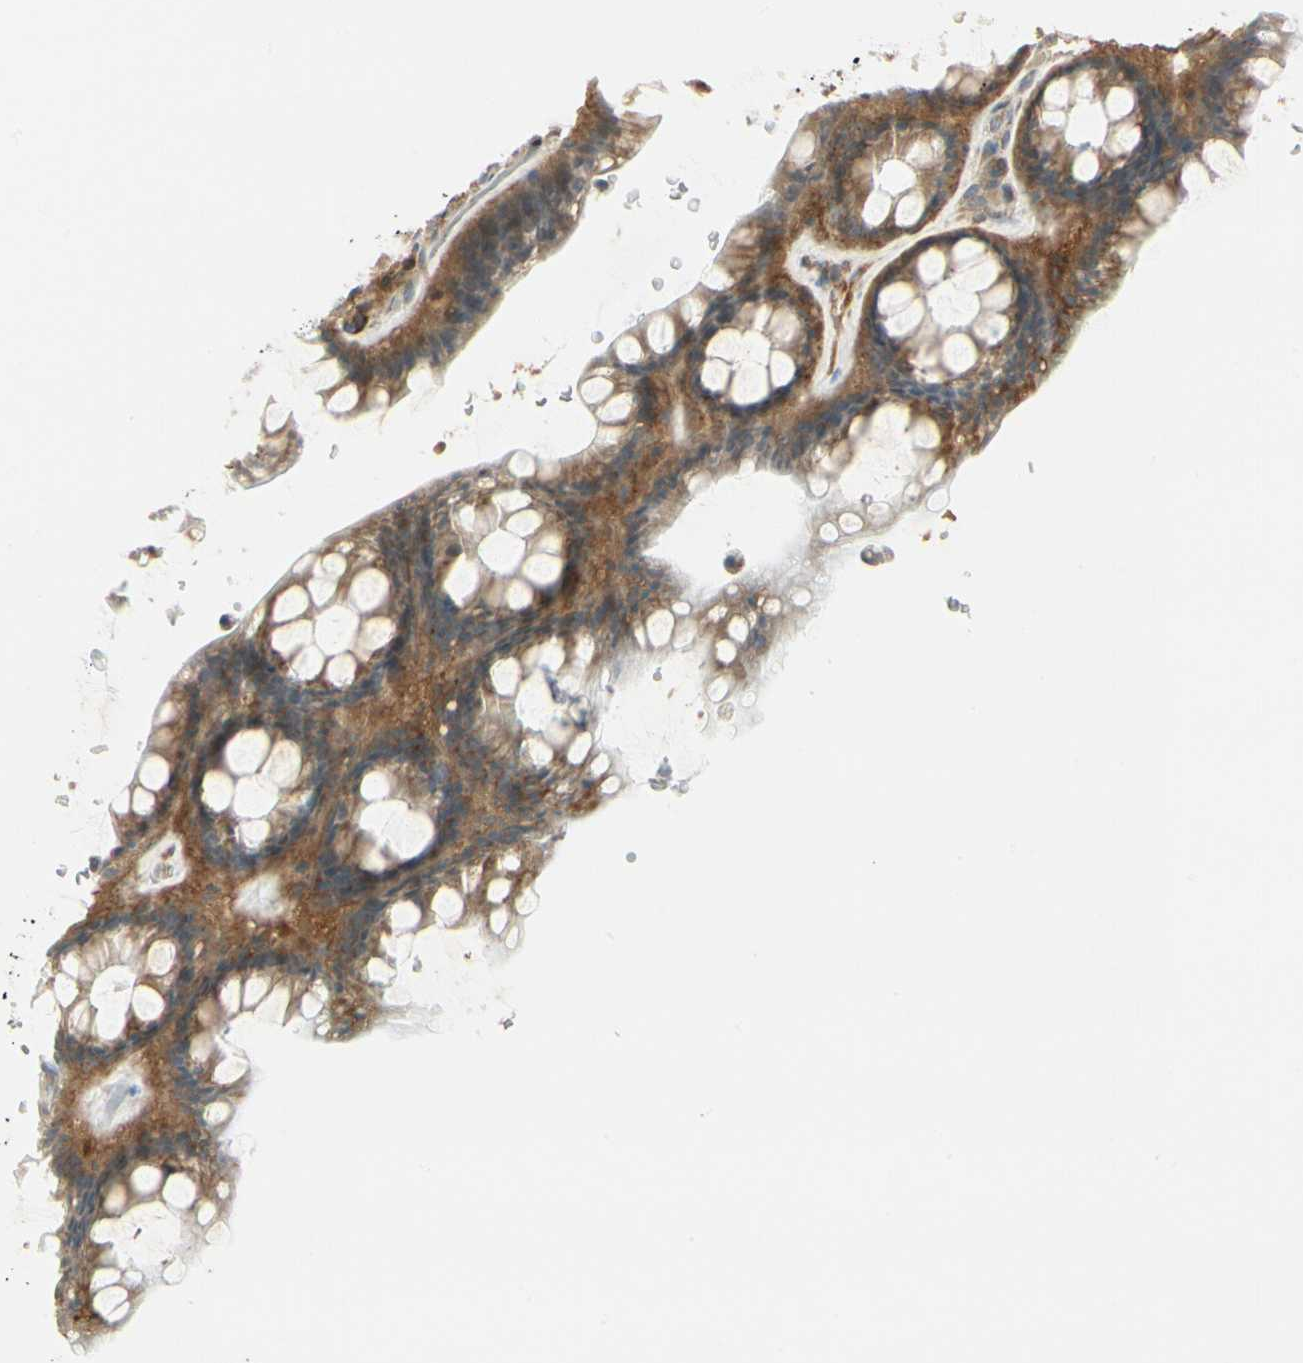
{"staining": {"intensity": "moderate", "quantity": ">75%", "location": "cytoplasmic/membranous,nuclear"}, "tissue": "rectum", "cell_type": "Glandular cells", "image_type": "normal", "snomed": [{"axis": "morphology", "description": "Normal tissue, NOS"}, {"axis": "topography", "description": "Rectum"}], "caption": "IHC (DAB (3,3'-diaminobenzidine)) staining of benign human rectum displays moderate cytoplasmic/membranous,nuclear protein staining in approximately >75% of glandular cells.", "gene": "EPHB3", "patient": {"sex": "male", "age": 92}}